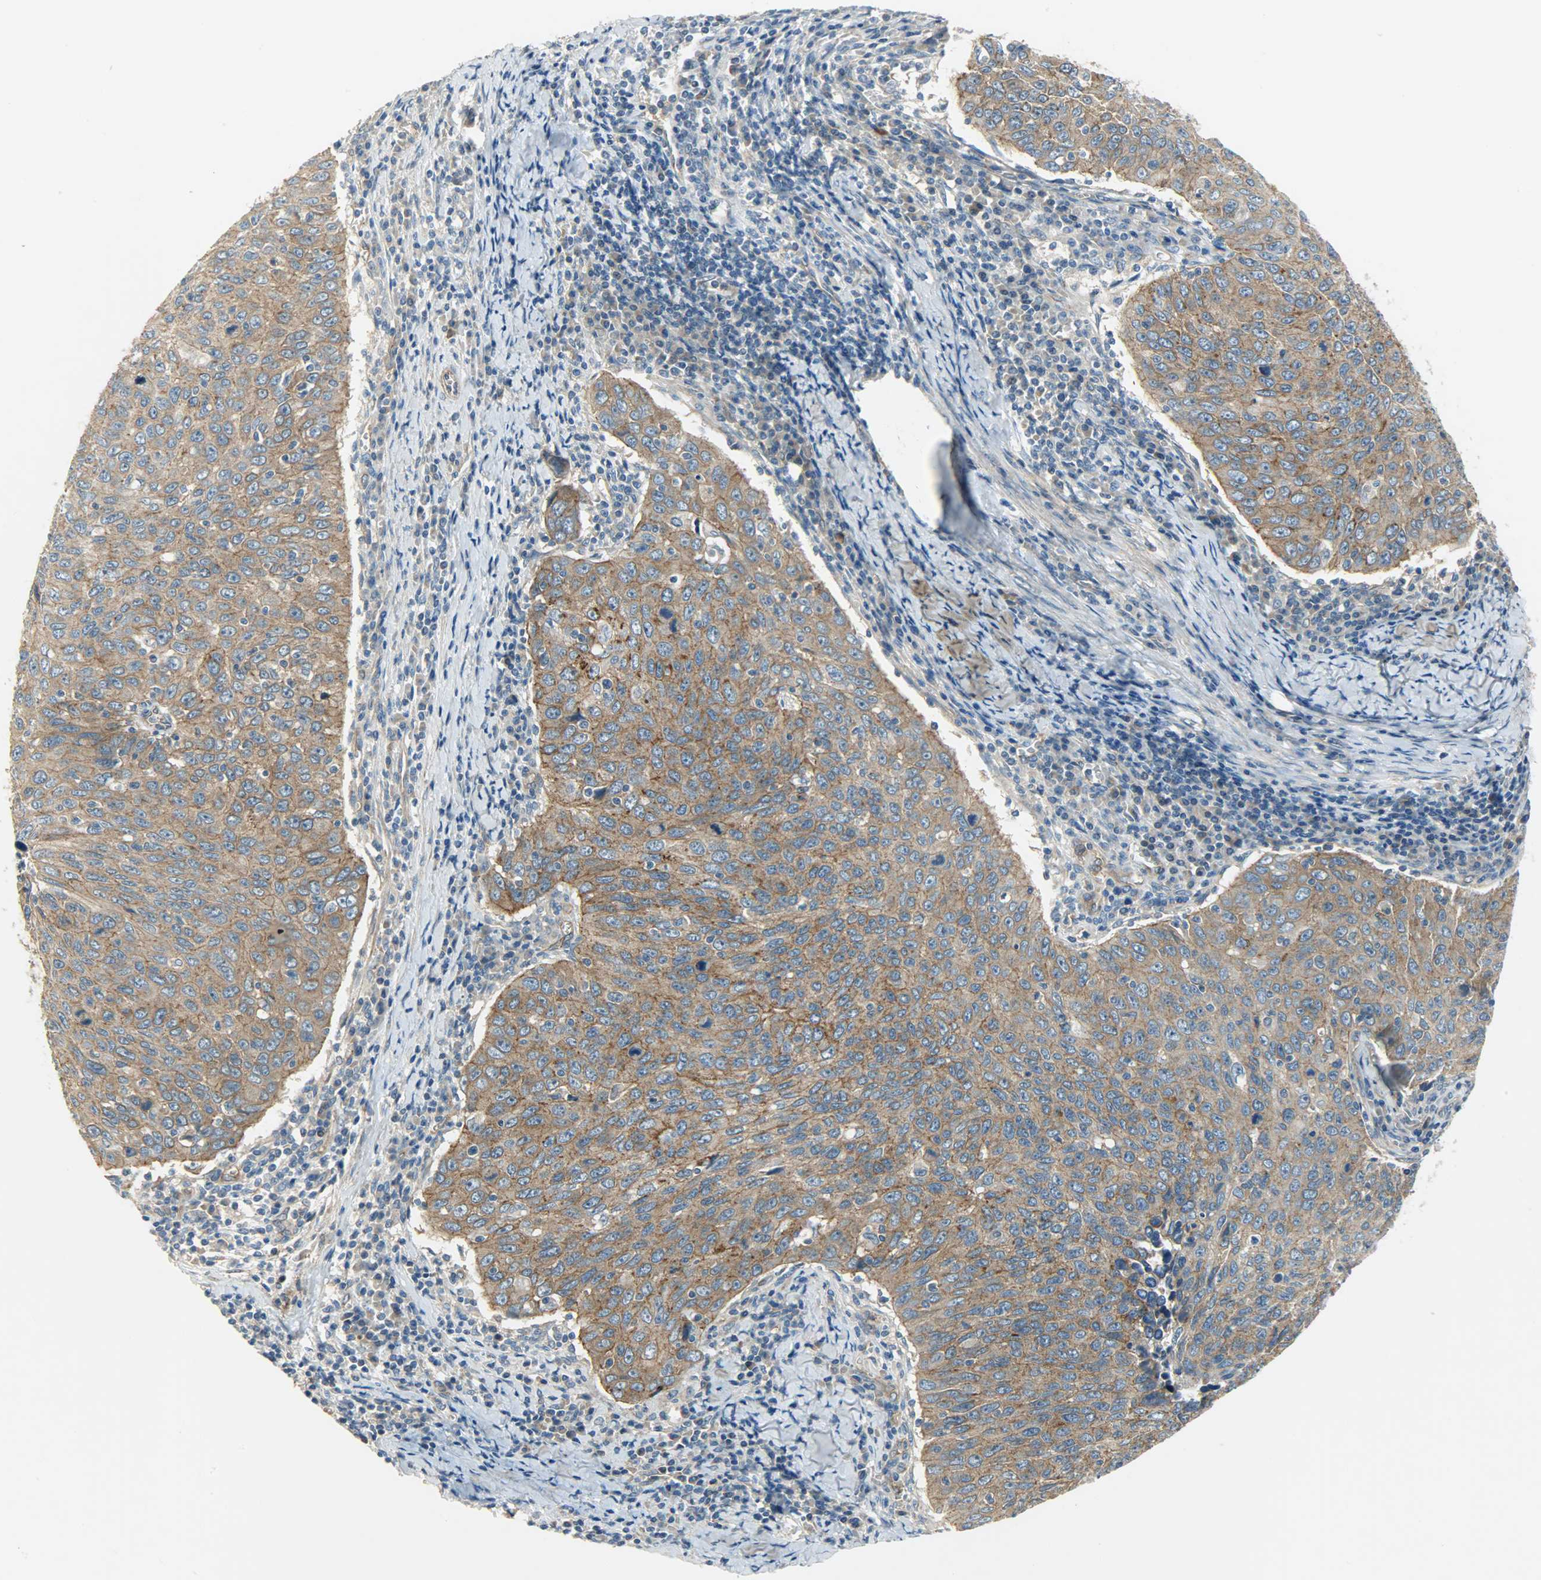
{"staining": {"intensity": "moderate", "quantity": ">75%", "location": "cytoplasmic/membranous"}, "tissue": "cervical cancer", "cell_type": "Tumor cells", "image_type": "cancer", "snomed": [{"axis": "morphology", "description": "Squamous cell carcinoma, NOS"}, {"axis": "topography", "description": "Cervix"}], "caption": "Immunohistochemistry (IHC) histopathology image of human cervical cancer (squamous cell carcinoma) stained for a protein (brown), which demonstrates medium levels of moderate cytoplasmic/membranous positivity in about >75% of tumor cells.", "gene": "KIAA1217", "patient": {"sex": "female", "age": 53}}